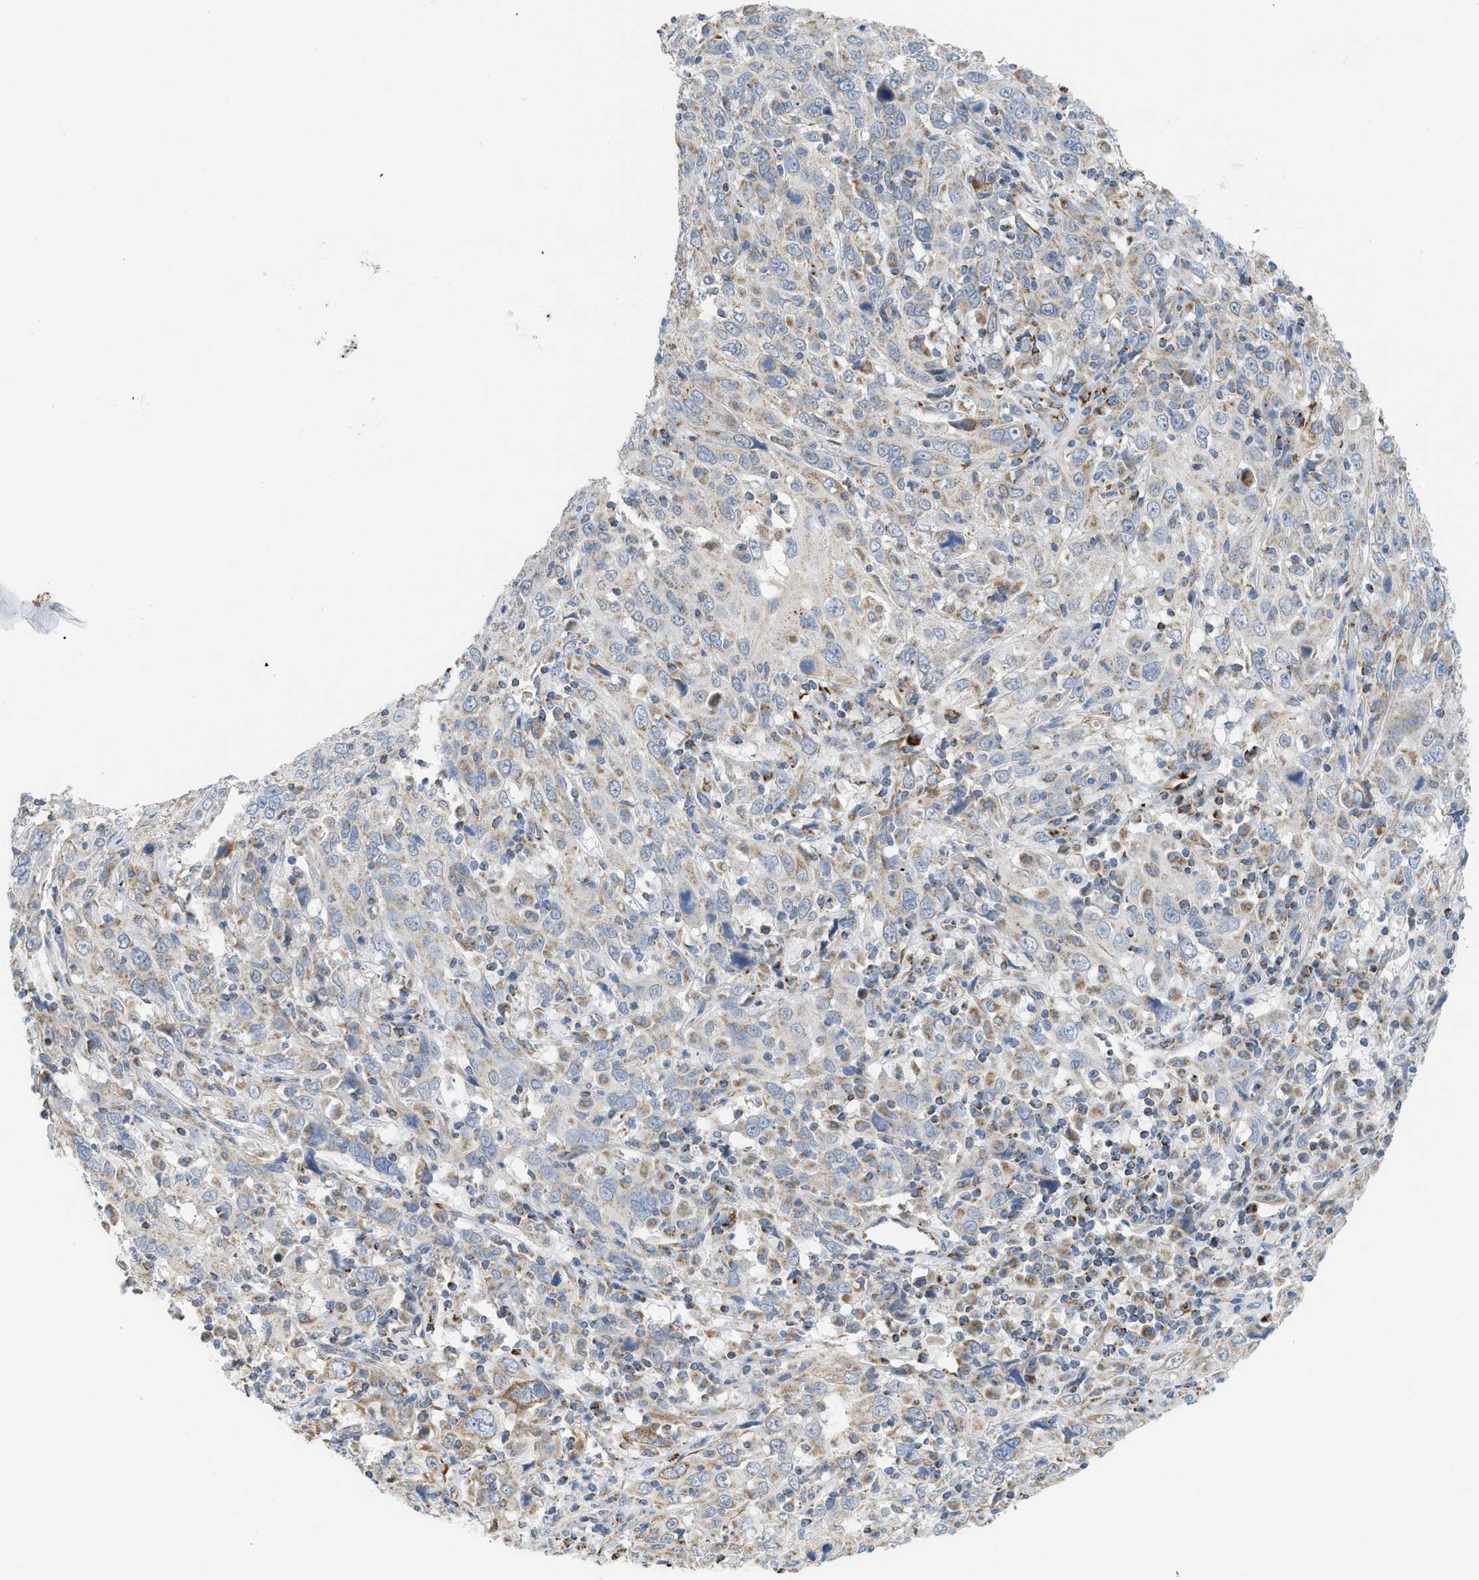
{"staining": {"intensity": "moderate", "quantity": "<25%", "location": "cytoplasmic/membranous"}, "tissue": "cervical cancer", "cell_type": "Tumor cells", "image_type": "cancer", "snomed": [{"axis": "morphology", "description": "Squamous cell carcinoma, NOS"}, {"axis": "topography", "description": "Cervix"}], "caption": "Moderate cytoplasmic/membranous expression is appreciated in about <25% of tumor cells in cervical cancer (squamous cell carcinoma).", "gene": "GOT2", "patient": {"sex": "female", "age": 46}}